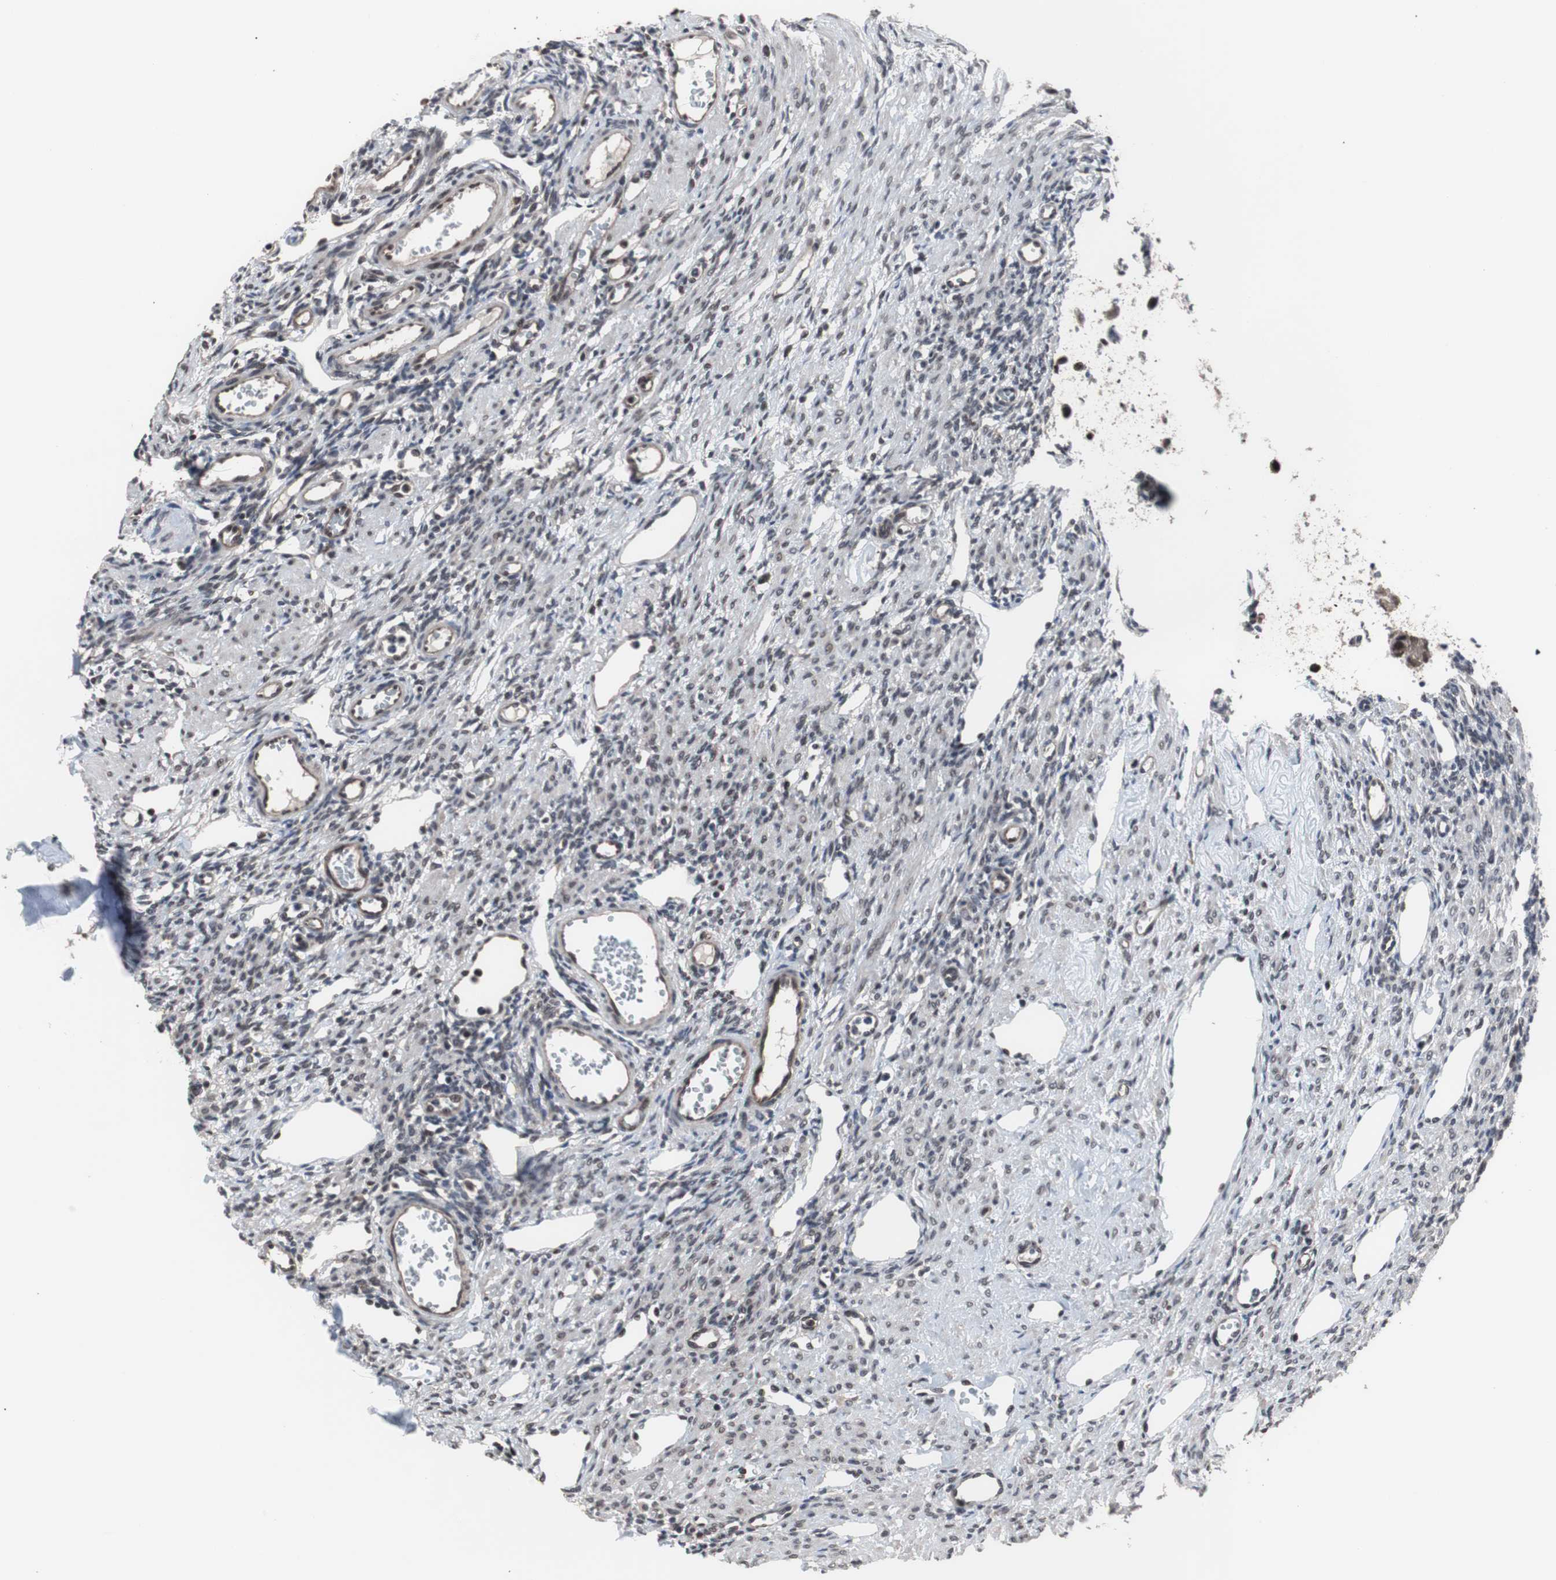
{"staining": {"intensity": "weak", "quantity": "<25%", "location": "nuclear"}, "tissue": "ovary", "cell_type": "Ovarian stroma cells", "image_type": "normal", "snomed": [{"axis": "morphology", "description": "Normal tissue, NOS"}, {"axis": "topography", "description": "Ovary"}], "caption": "Ovary stained for a protein using immunohistochemistry (IHC) demonstrates no positivity ovarian stroma cells.", "gene": "GTF2F2", "patient": {"sex": "female", "age": 33}}